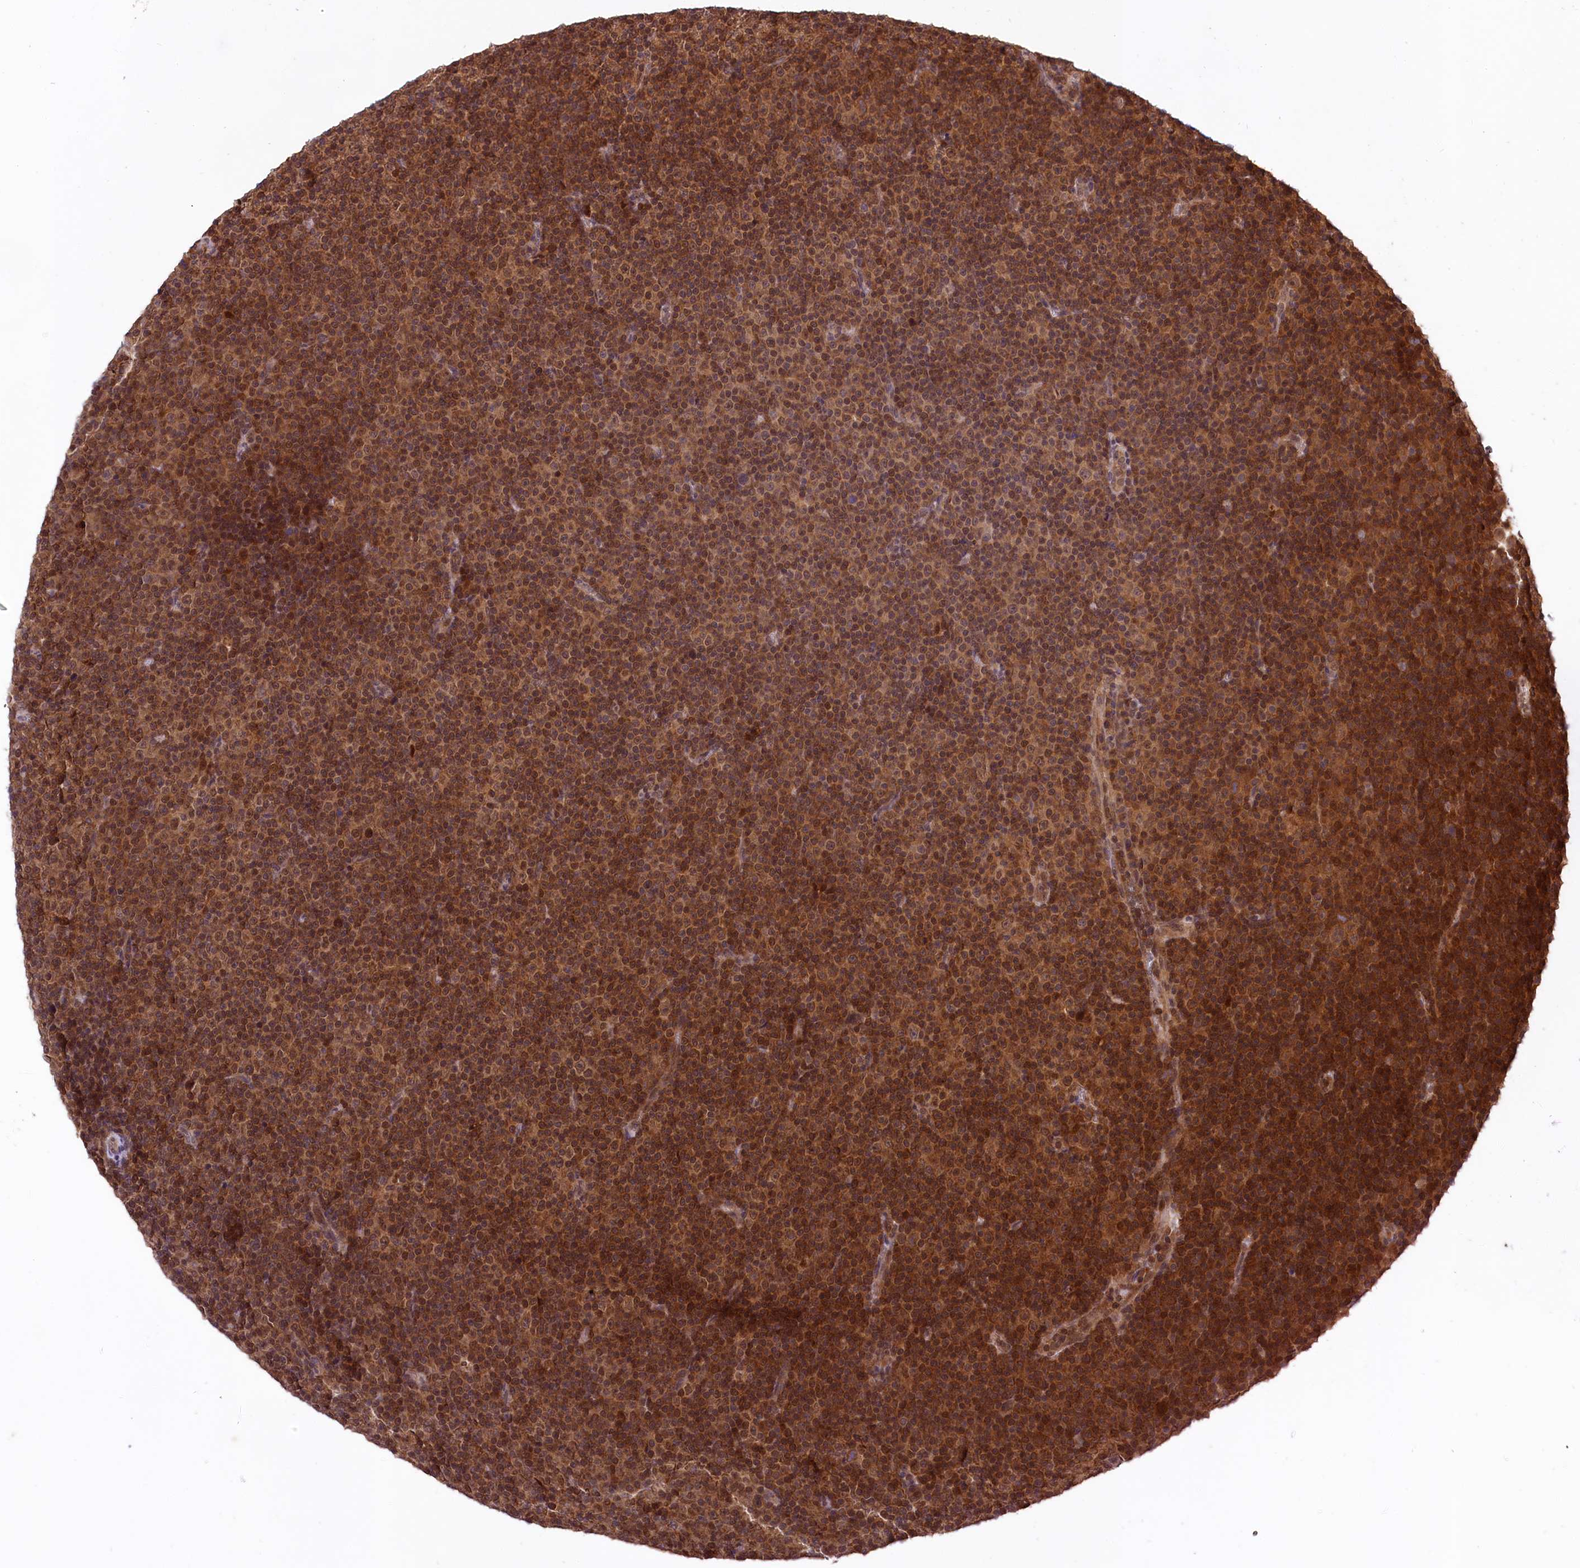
{"staining": {"intensity": "strong", "quantity": ">75%", "location": "cytoplasmic/membranous,nuclear"}, "tissue": "lymphoma", "cell_type": "Tumor cells", "image_type": "cancer", "snomed": [{"axis": "morphology", "description": "Malignant lymphoma, non-Hodgkin's type, Low grade"}, {"axis": "topography", "description": "Lymph node"}], "caption": "An immunohistochemistry (IHC) histopathology image of neoplastic tissue is shown. Protein staining in brown highlights strong cytoplasmic/membranous and nuclear positivity in lymphoma within tumor cells.", "gene": "UBE3A", "patient": {"sex": "female", "age": 67}}